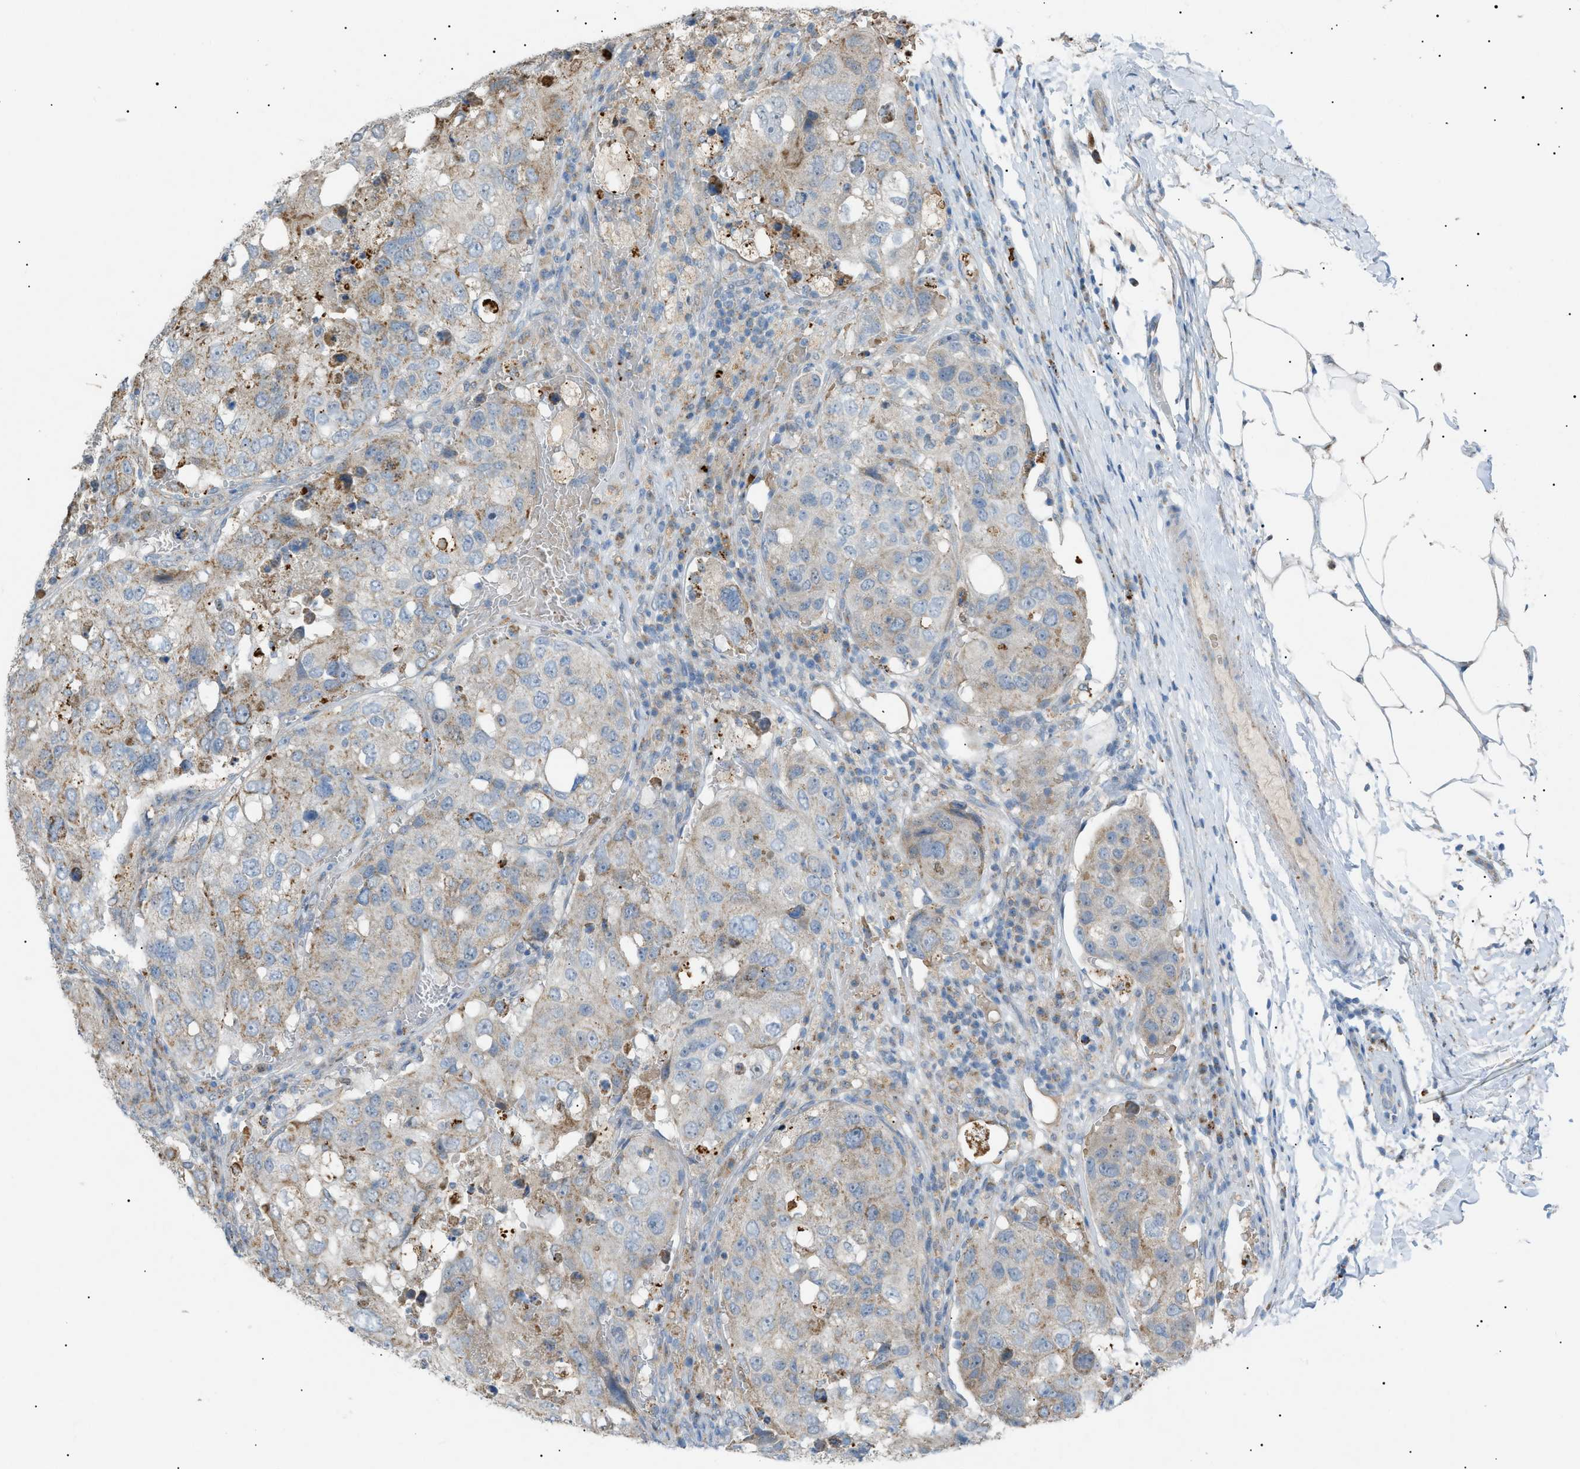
{"staining": {"intensity": "moderate", "quantity": "25%-75%", "location": "cytoplasmic/membranous"}, "tissue": "urothelial cancer", "cell_type": "Tumor cells", "image_type": "cancer", "snomed": [{"axis": "morphology", "description": "Urothelial carcinoma, High grade"}, {"axis": "topography", "description": "Lymph node"}, {"axis": "topography", "description": "Urinary bladder"}], "caption": "High-power microscopy captured an immunohistochemistry (IHC) photomicrograph of urothelial cancer, revealing moderate cytoplasmic/membranous staining in about 25%-75% of tumor cells.", "gene": "ZNF516", "patient": {"sex": "male", "age": 51}}